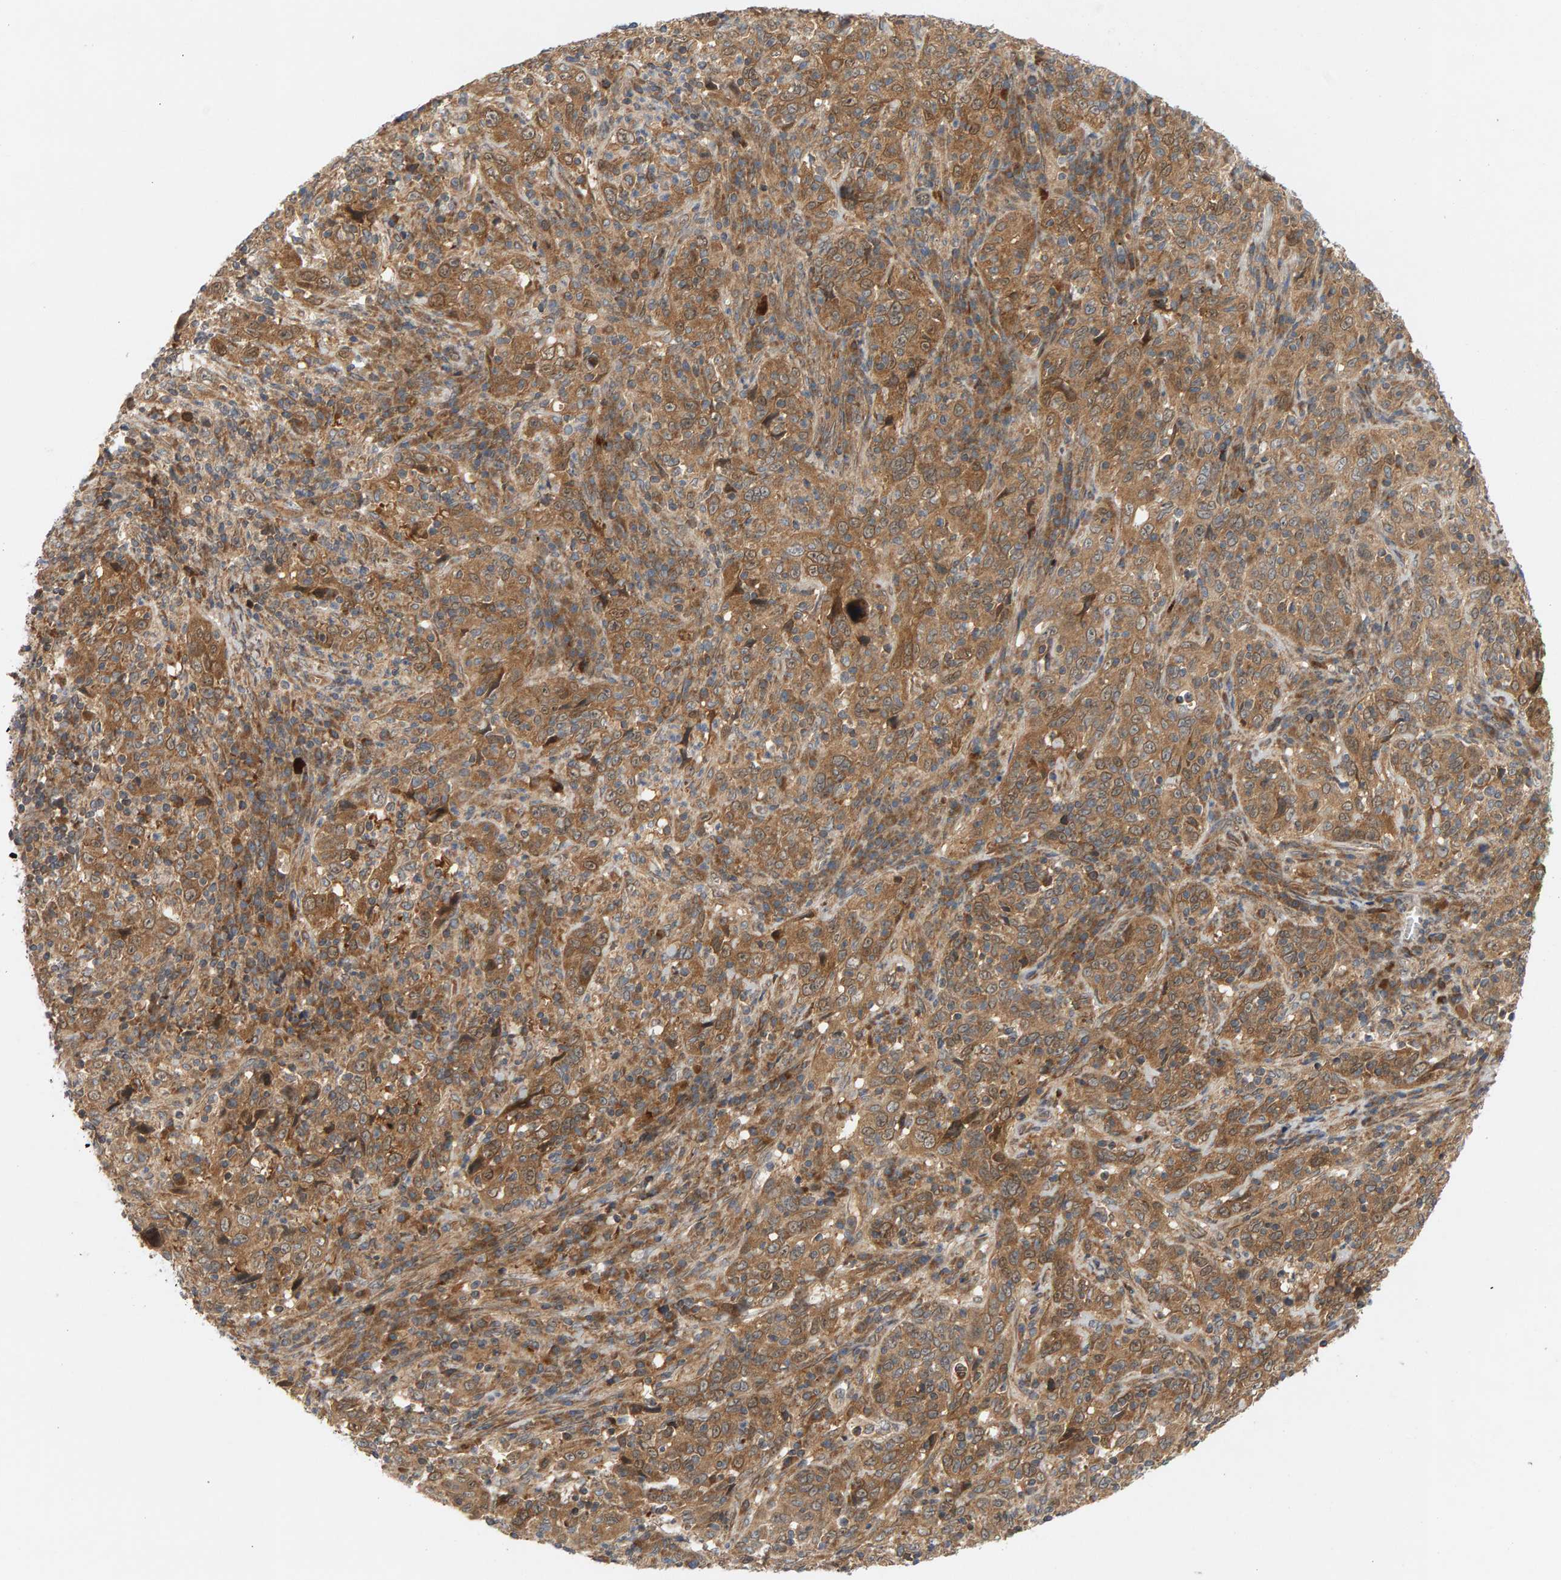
{"staining": {"intensity": "moderate", "quantity": ">75%", "location": "cytoplasmic/membranous"}, "tissue": "cervical cancer", "cell_type": "Tumor cells", "image_type": "cancer", "snomed": [{"axis": "morphology", "description": "Squamous cell carcinoma, NOS"}, {"axis": "topography", "description": "Cervix"}], "caption": "Immunohistochemical staining of human cervical cancer (squamous cell carcinoma) displays moderate cytoplasmic/membranous protein positivity in approximately >75% of tumor cells.", "gene": "BAHCC1", "patient": {"sex": "female", "age": 46}}